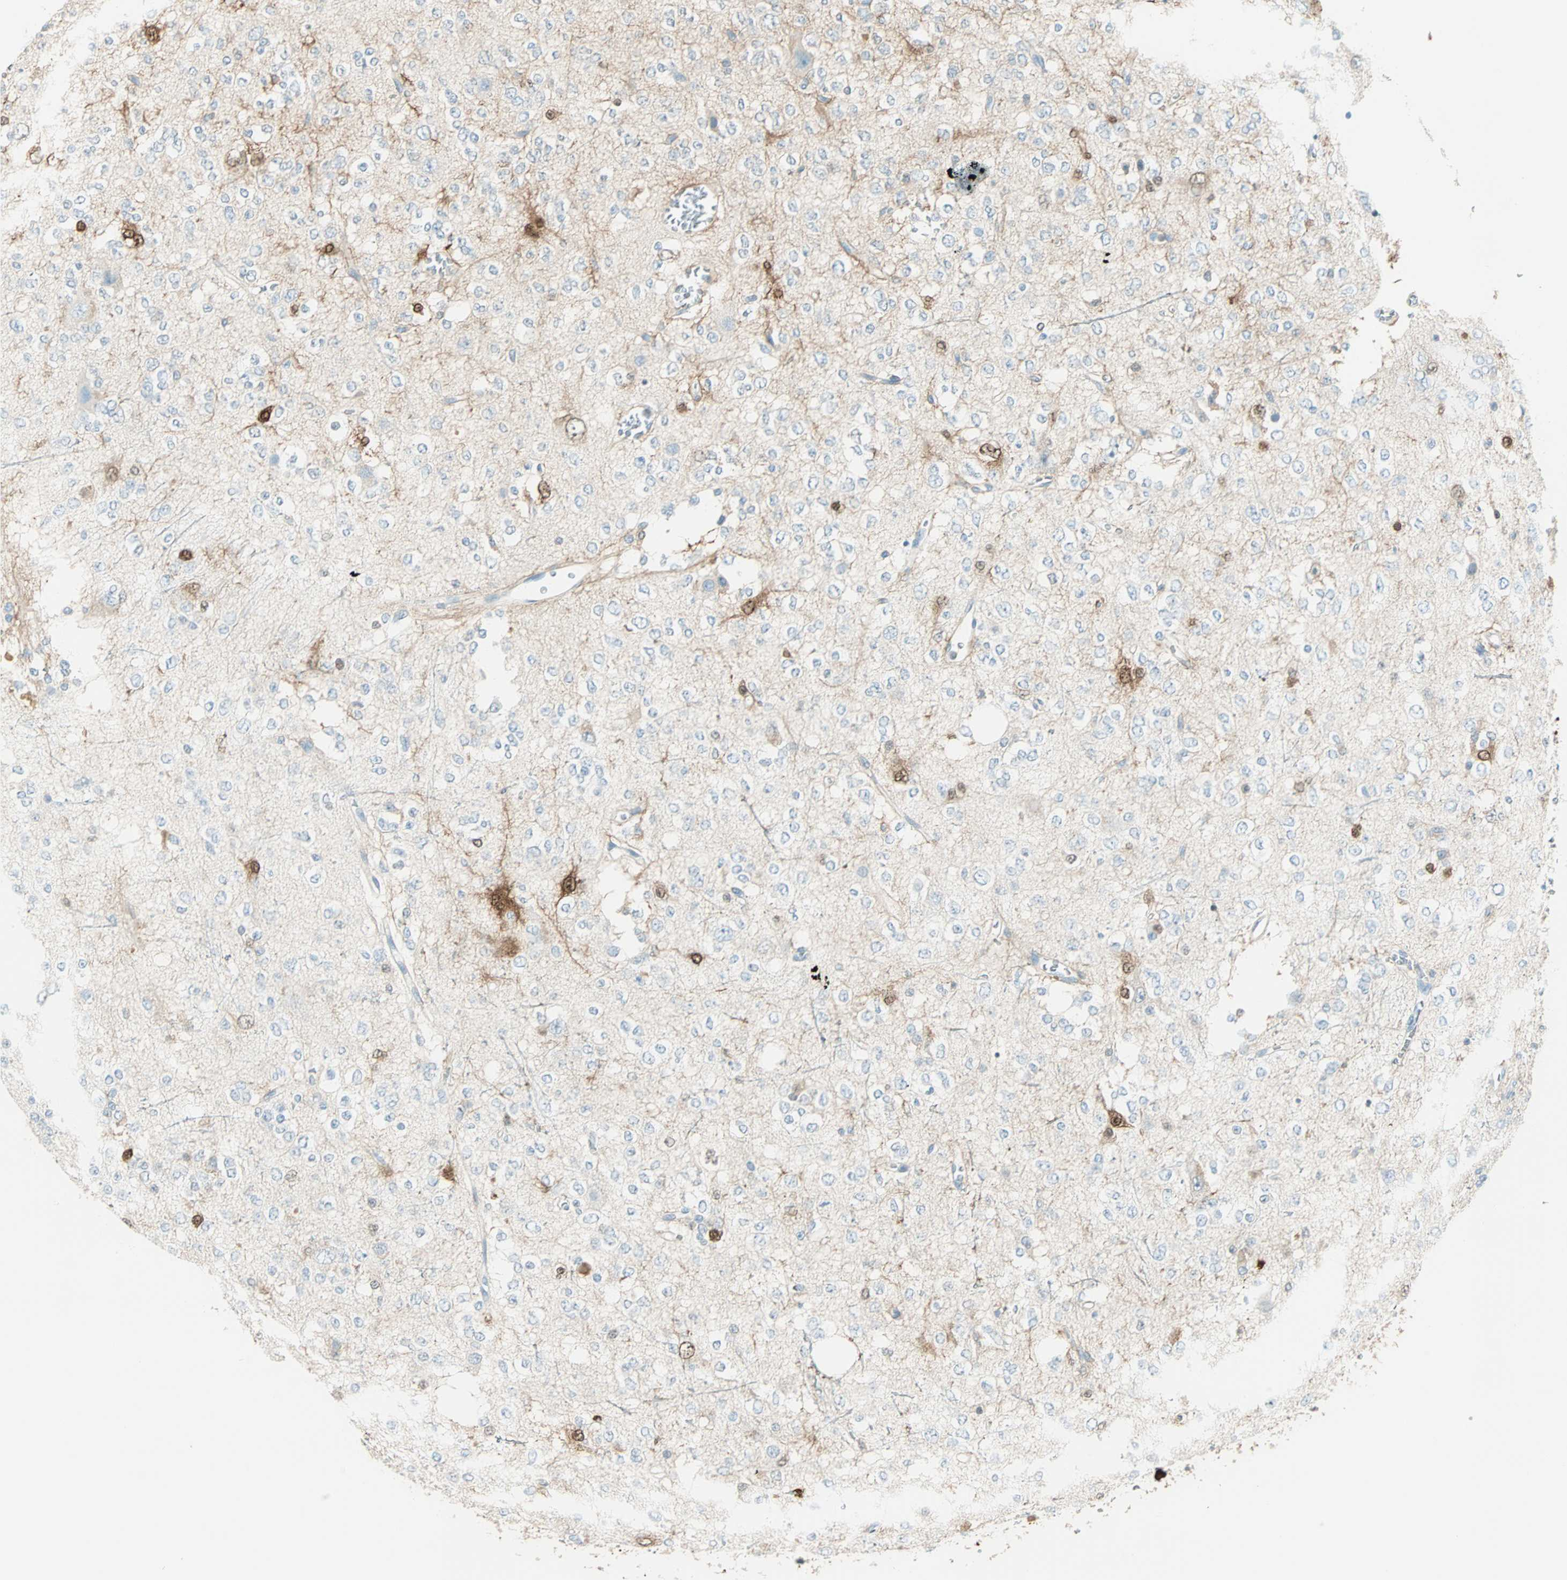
{"staining": {"intensity": "weak", "quantity": "25%-75%", "location": "cytoplasmic/membranous"}, "tissue": "glioma", "cell_type": "Tumor cells", "image_type": "cancer", "snomed": [{"axis": "morphology", "description": "Glioma, malignant, Low grade"}, {"axis": "topography", "description": "Brain"}], "caption": "The histopathology image demonstrates staining of glioma, revealing weak cytoplasmic/membranous protein staining (brown color) within tumor cells.", "gene": "S100A1", "patient": {"sex": "male", "age": 38}}